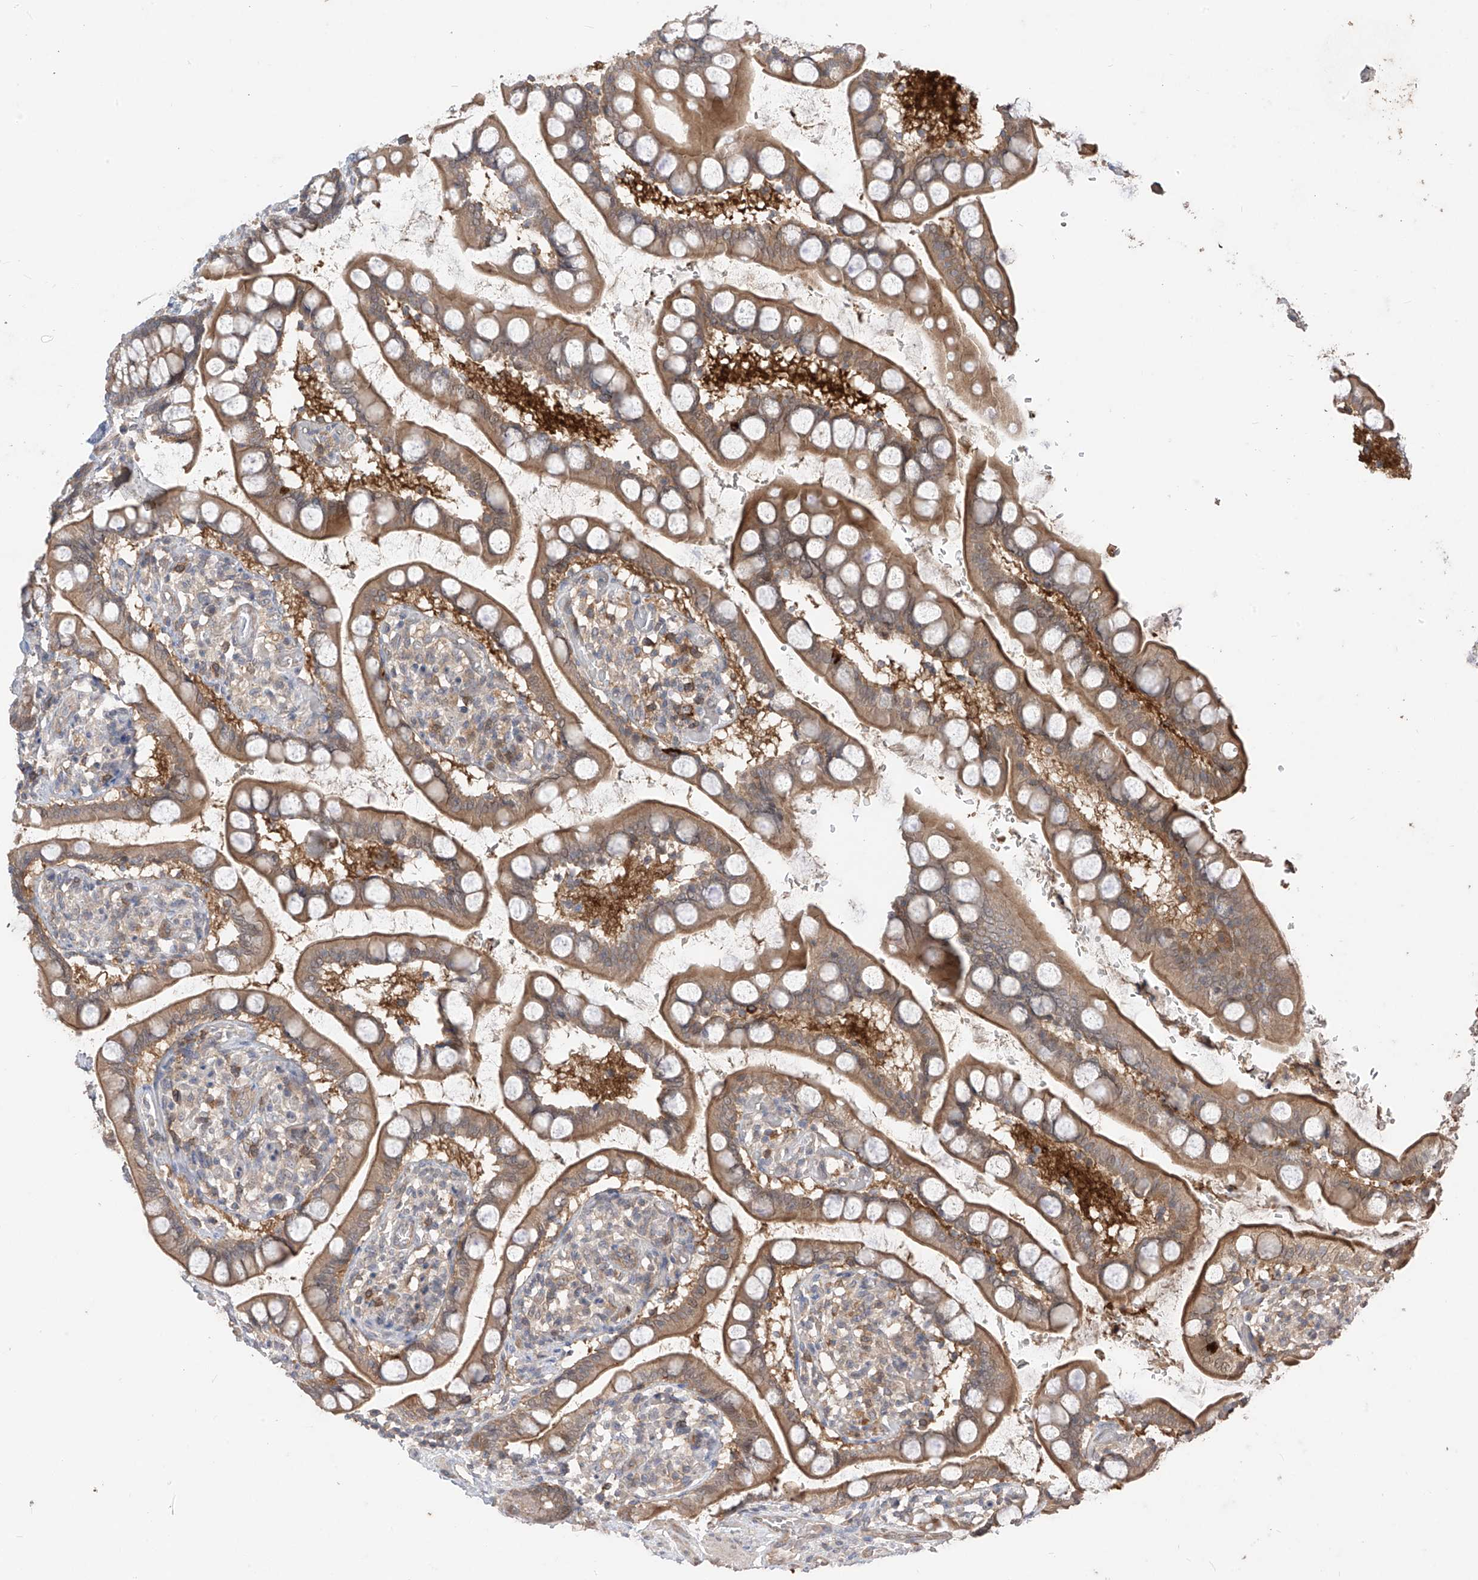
{"staining": {"intensity": "moderate", "quantity": ">75%", "location": "cytoplasmic/membranous"}, "tissue": "small intestine", "cell_type": "Glandular cells", "image_type": "normal", "snomed": [{"axis": "morphology", "description": "Normal tissue, NOS"}, {"axis": "topography", "description": "Small intestine"}], "caption": "Approximately >75% of glandular cells in normal small intestine display moderate cytoplasmic/membranous protein staining as visualized by brown immunohistochemical staining.", "gene": "CACNA2D4", "patient": {"sex": "male", "age": 52}}